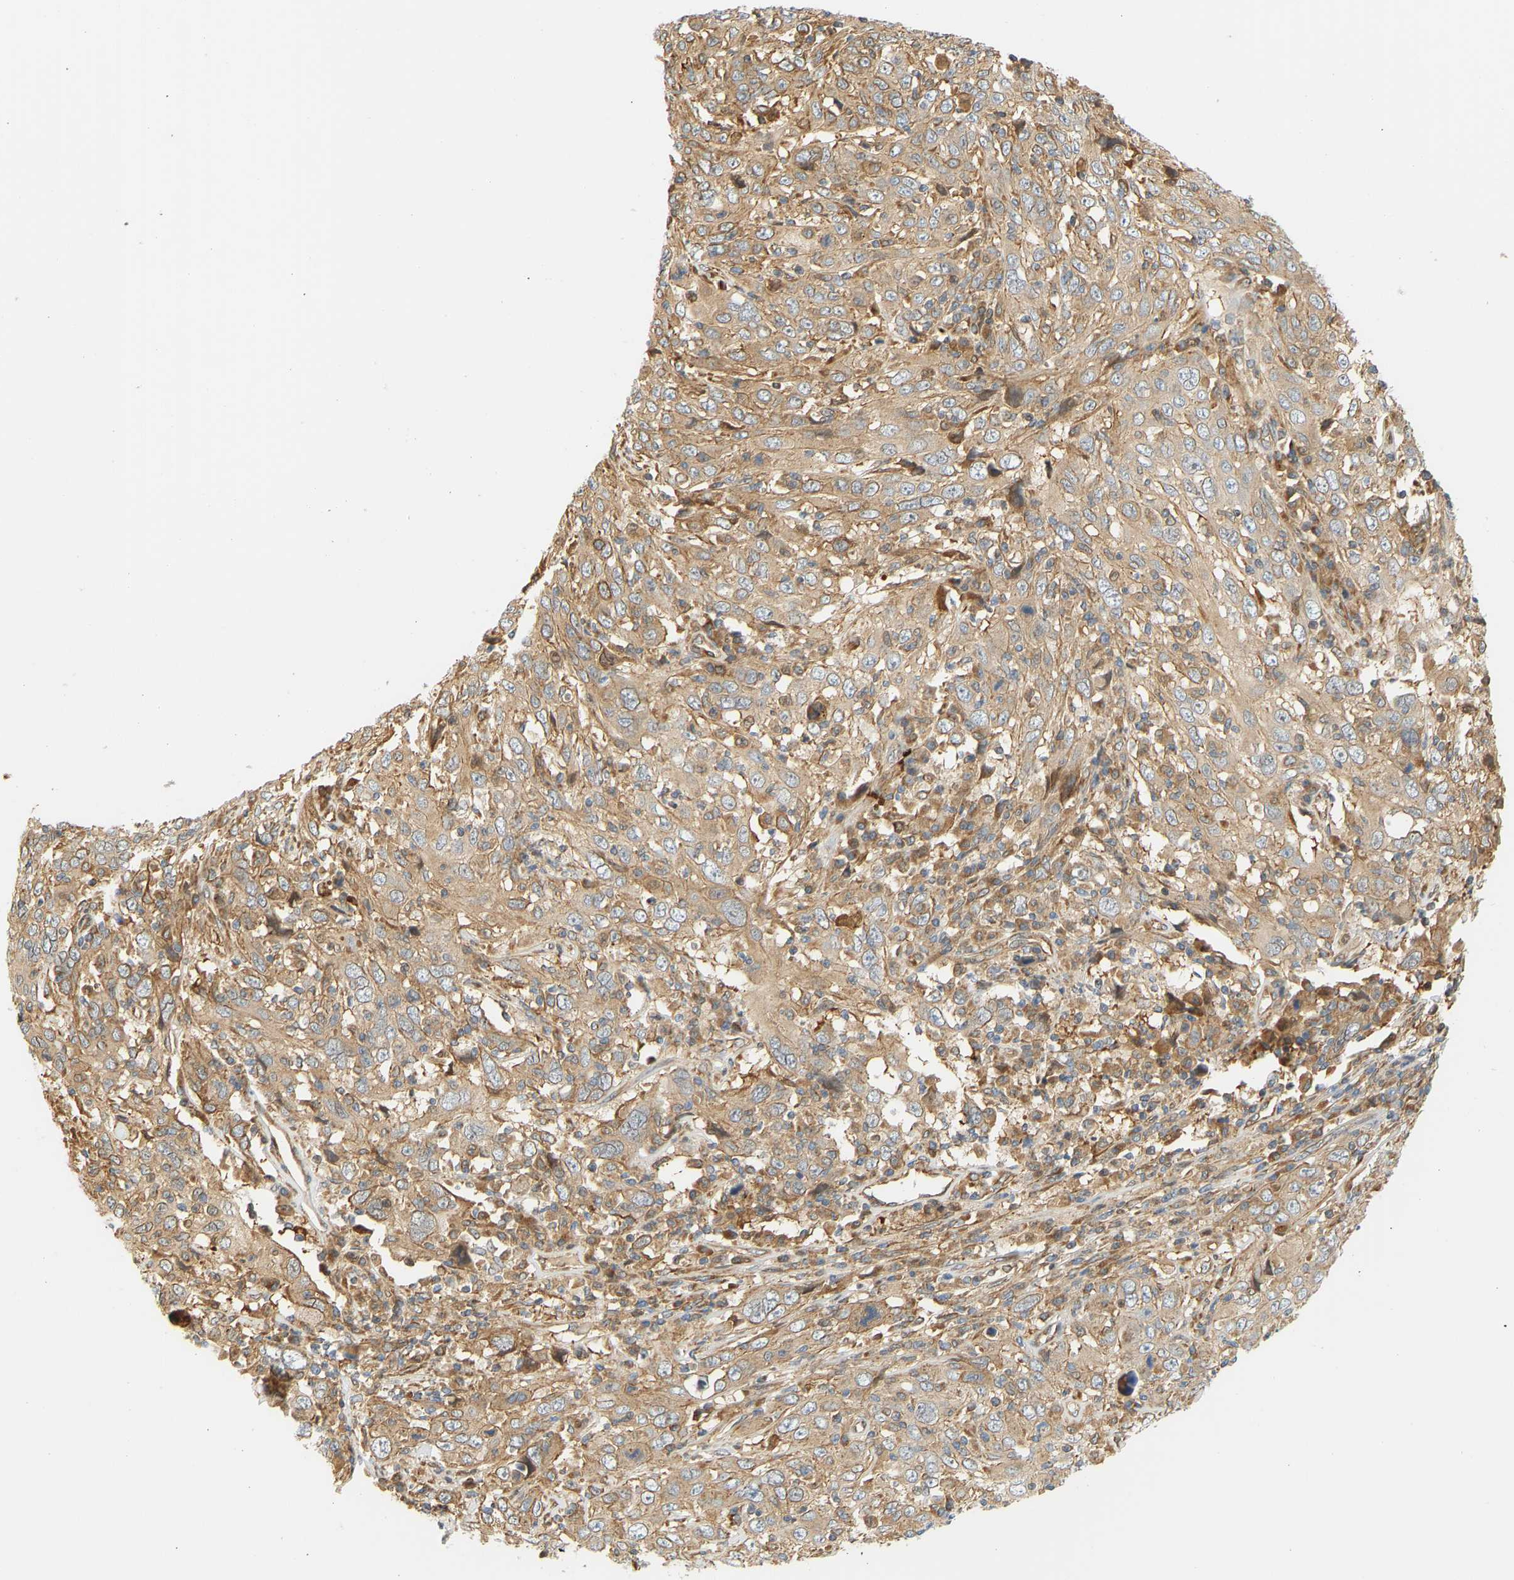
{"staining": {"intensity": "weak", "quantity": ">75%", "location": "cytoplasmic/membranous"}, "tissue": "cervical cancer", "cell_type": "Tumor cells", "image_type": "cancer", "snomed": [{"axis": "morphology", "description": "Squamous cell carcinoma, NOS"}, {"axis": "topography", "description": "Cervix"}], "caption": "A photomicrograph of human cervical cancer (squamous cell carcinoma) stained for a protein demonstrates weak cytoplasmic/membranous brown staining in tumor cells.", "gene": "CEP57", "patient": {"sex": "female", "age": 46}}